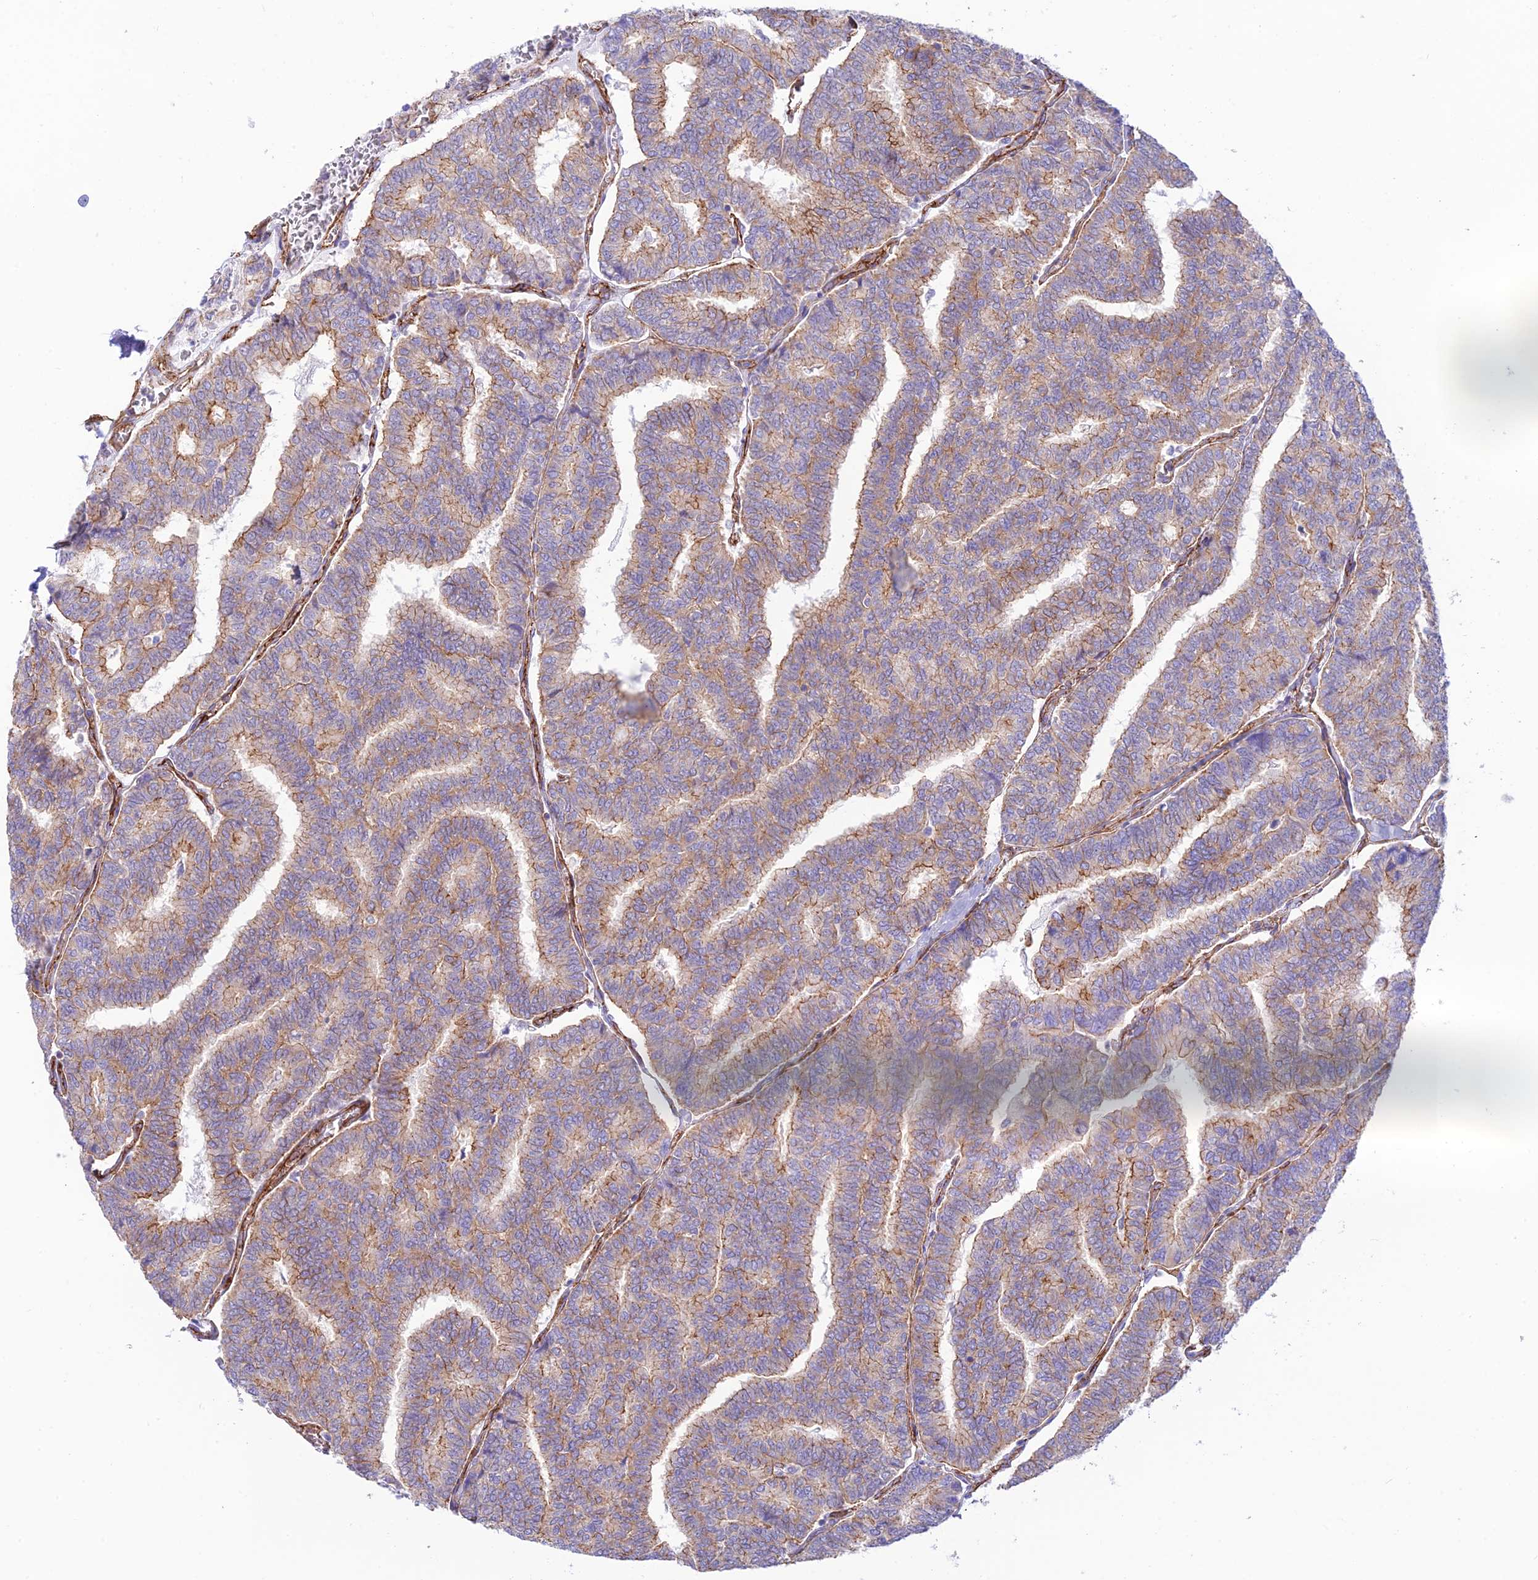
{"staining": {"intensity": "moderate", "quantity": "25%-75%", "location": "cytoplasmic/membranous"}, "tissue": "thyroid cancer", "cell_type": "Tumor cells", "image_type": "cancer", "snomed": [{"axis": "morphology", "description": "Papillary adenocarcinoma, NOS"}, {"axis": "topography", "description": "Thyroid gland"}], "caption": "Thyroid cancer stained for a protein (brown) displays moderate cytoplasmic/membranous positive staining in approximately 25%-75% of tumor cells.", "gene": "YPEL5", "patient": {"sex": "female", "age": 35}}